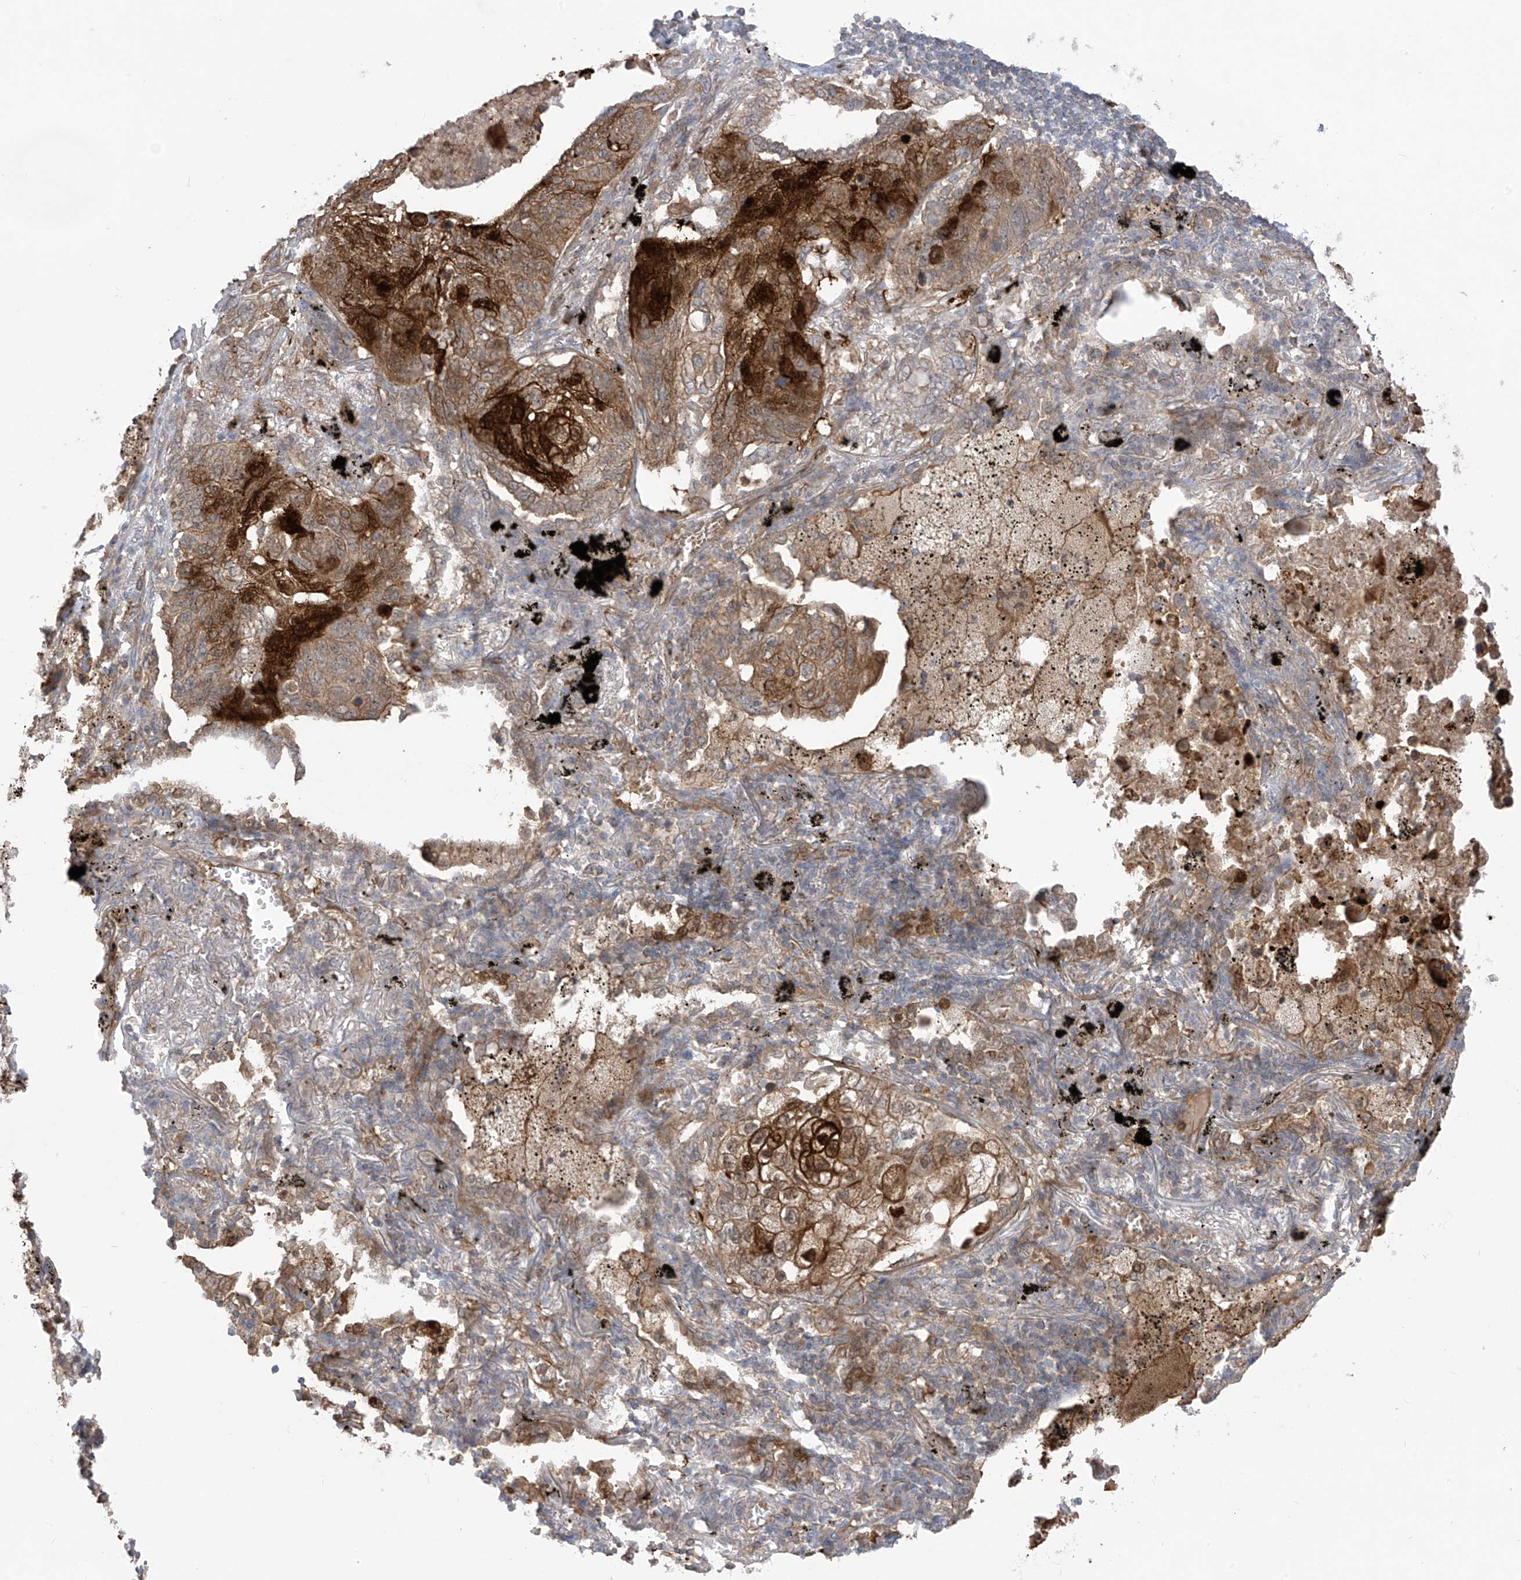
{"staining": {"intensity": "strong", "quantity": "25%-75%", "location": "cytoplasmic/membranous"}, "tissue": "lung cancer", "cell_type": "Tumor cells", "image_type": "cancer", "snomed": [{"axis": "morphology", "description": "Squamous cell carcinoma, NOS"}, {"axis": "topography", "description": "Lung"}], "caption": "About 25%-75% of tumor cells in human lung squamous cell carcinoma exhibit strong cytoplasmic/membranous protein staining as visualized by brown immunohistochemical staining.", "gene": "TRMU", "patient": {"sex": "female", "age": 63}}